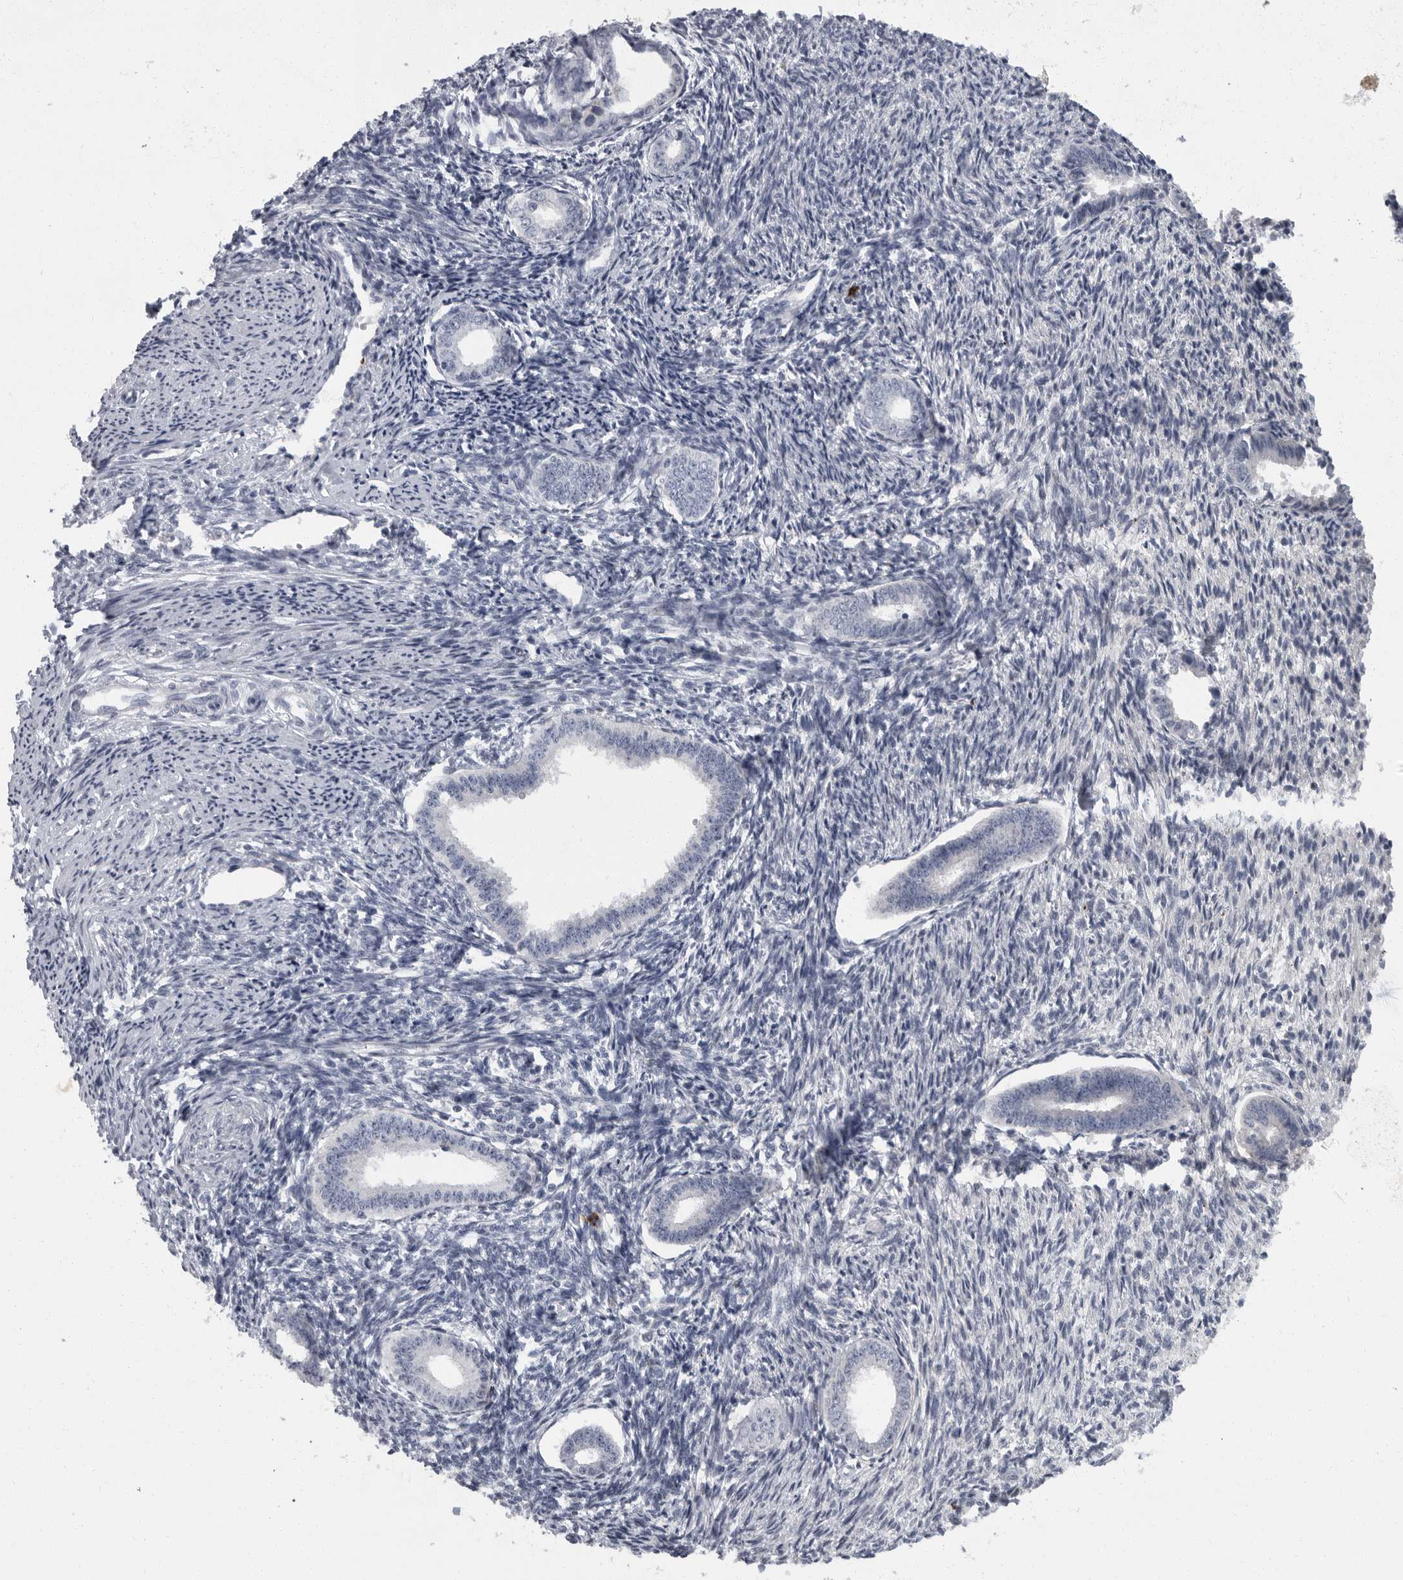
{"staining": {"intensity": "negative", "quantity": "none", "location": "none"}, "tissue": "endometrium", "cell_type": "Cells in endometrial stroma", "image_type": "normal", "snomed": [{"axis": "morphology", "description": "Normal tissue, NOS"}, {"axis": "topography", "description": "Endometrium"}], "caption": "IHC histopathology image of normal human endometrium stained for a protein (brown), which displays no expression in cells in endometrial stroma.", "gene": "SLC25A39", "patient": {"sex": "female", "age": 56}}